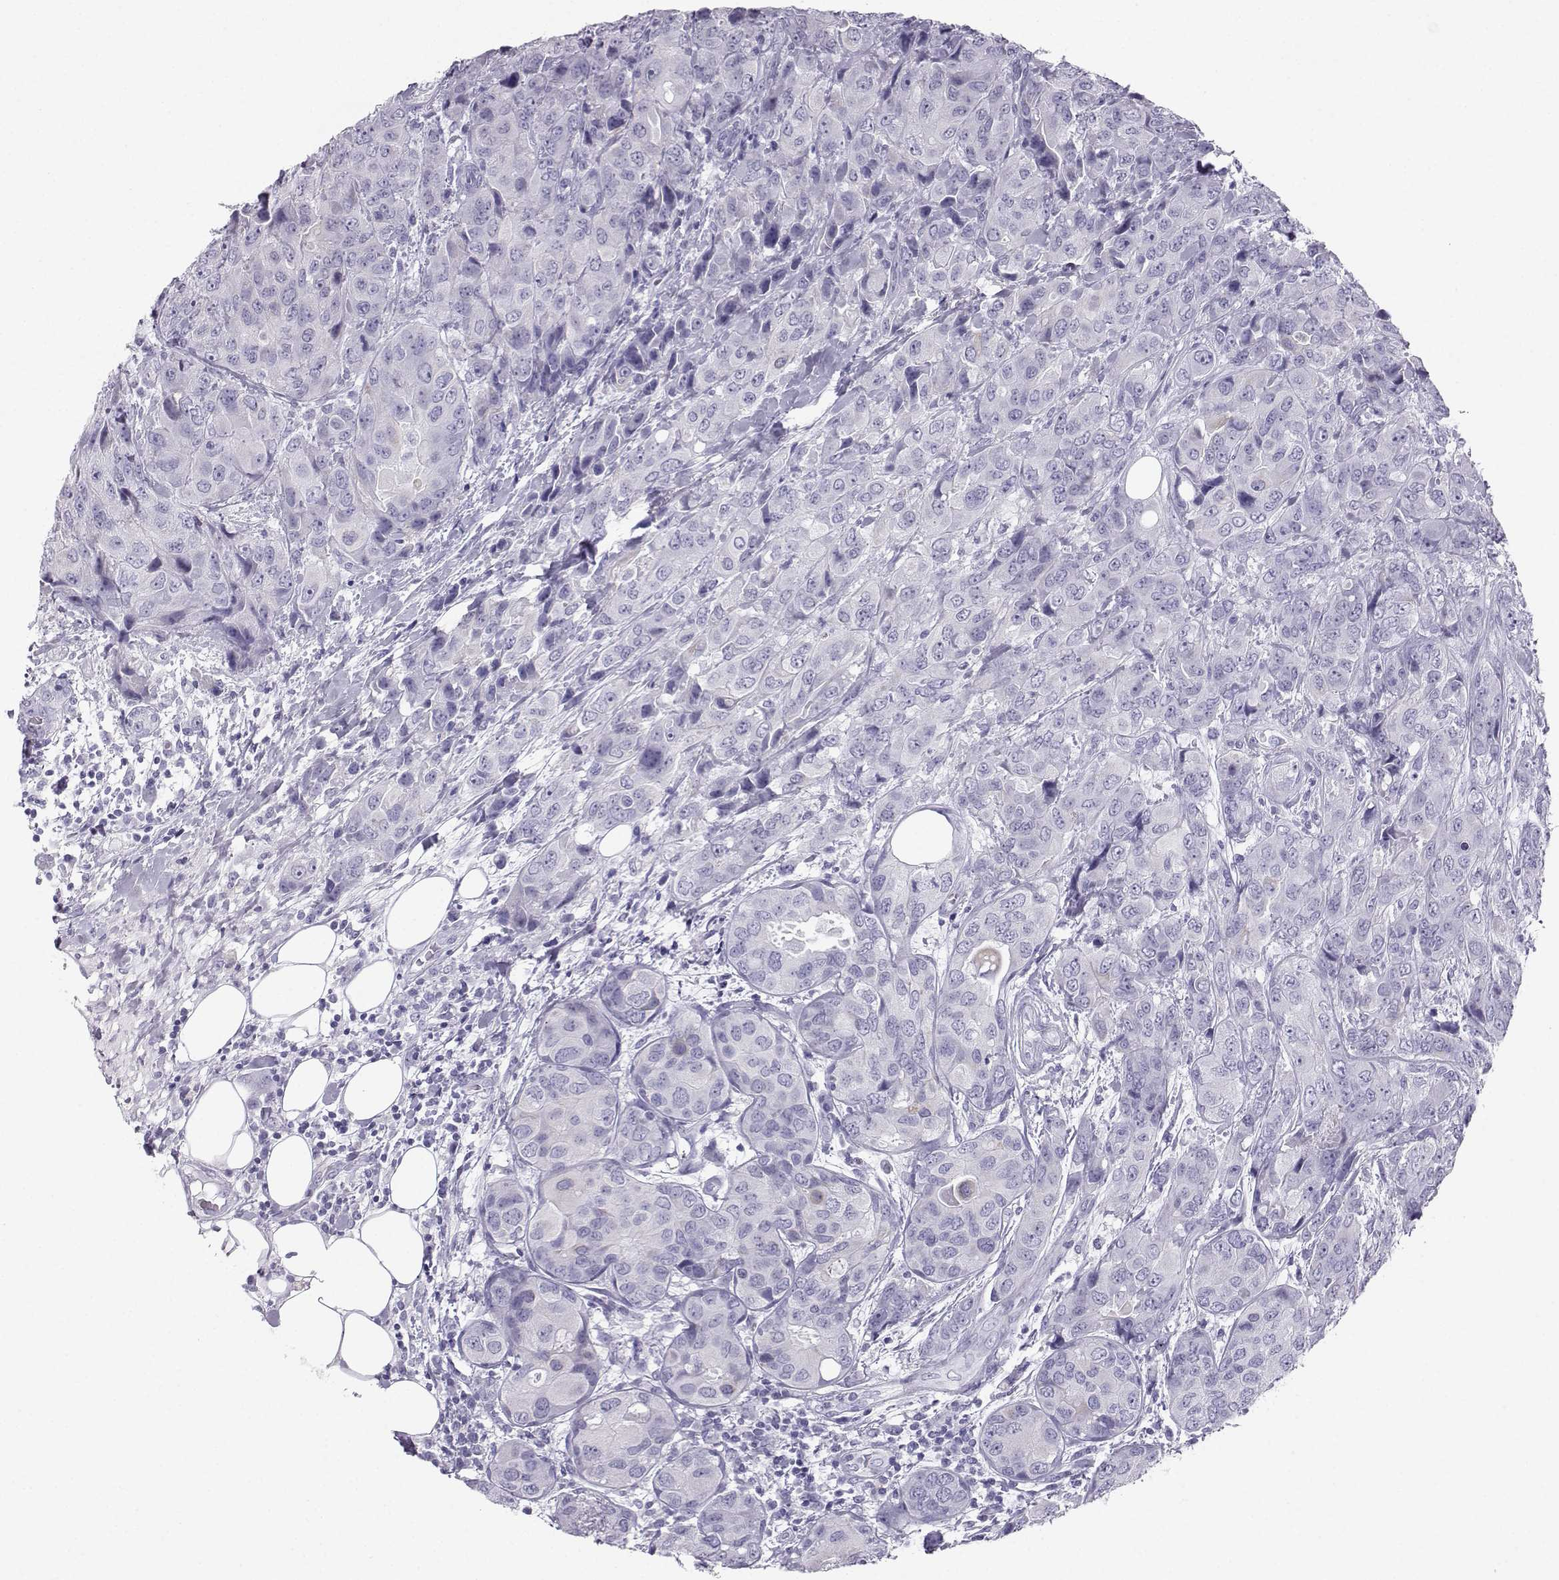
{"staining": {"intensity": "negative", "quantity": "none", "location": "none"}, "tissue": "breast cancer", "cell_type": "Tumor cells", "image_type": "cancer", "snomed": [{"axis": "morphology", "description": "Duct carcinoma"}, {"axis": "topography", "description": "Breast"}], "caption": "Image shows no significant protein positivity in tumor cells of breast intraductal carcinoma.", "gene": "NEFL", "patient": {"sex": "female", "age": 43}}